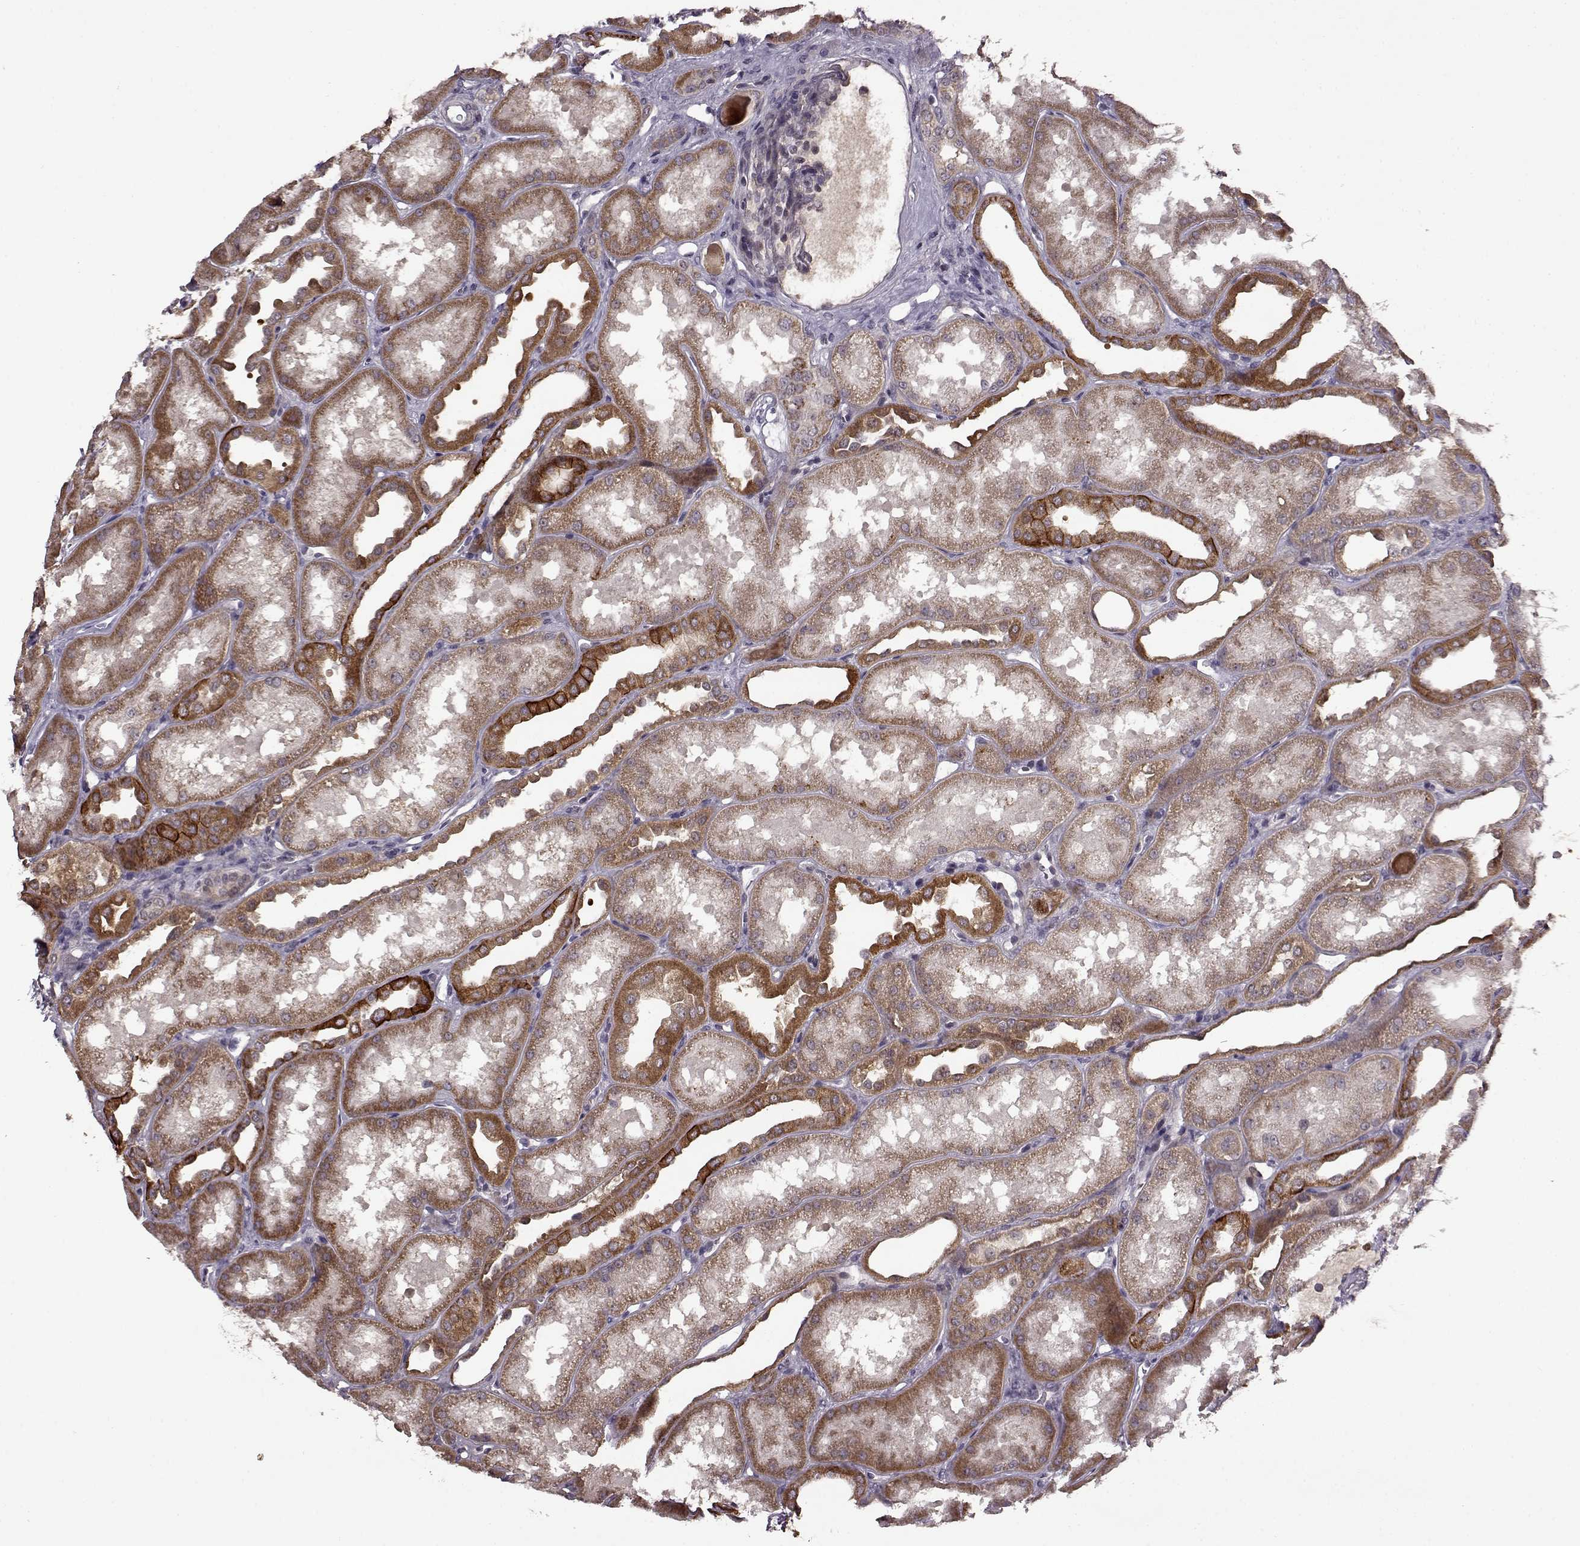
{"staining": {"intensity": "negative", "quantity": "none", "location": "none"}, "tissue": "kidney", "cell_type": "Cells in glomeruli", "image_type": "normal", "snomed": [{"axis": "morphology", "description": "Normal tissue, NOS"}, {"axis": "topography", "description": "Kidney"}], "caption": "High magnification brightfield microscopy of normal kidney stained with DAB (brown) and counterstained with hematoxylin (blue): cells in glomeruli show no significant expression.", "gene": "MAIP1", "patient": {"sex": "male", "age": 61}}